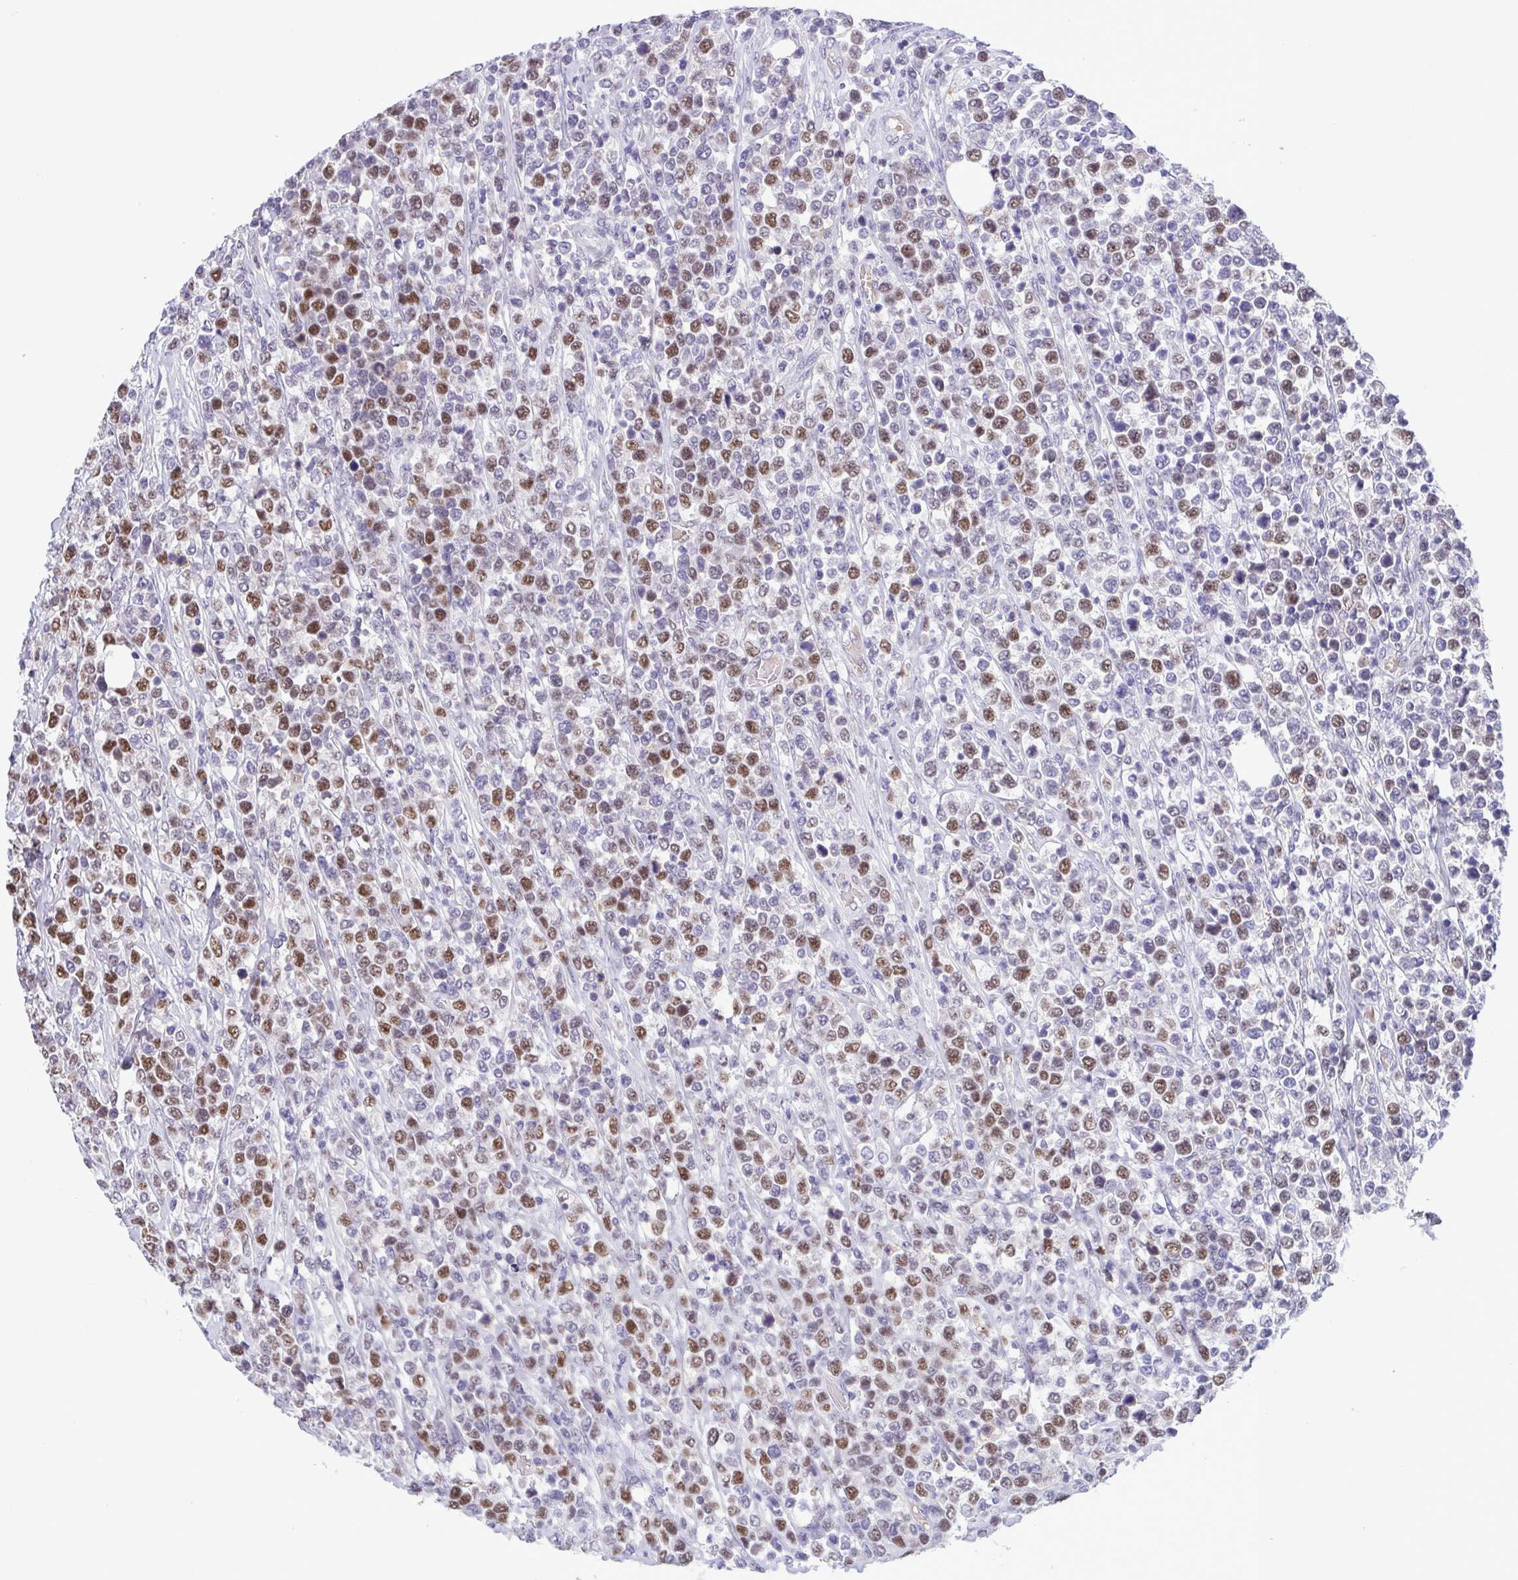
{"staining": {"intensity": "moderate", "quantity": "25%-75%", "location": "nuclear"}, "tissue": "lymphoma", "cell_type": "Tumor cells", "image_type": "cancer", "snomed": [{"axis": "morphology", "description": "Malignant lymphoma, non-Hodgkin's type, High grade"}, {"axis": "topography", "description": "Soft tissue"}], "caption": "This photomicrograph exhibits lymphoma stained with IHC to label a protein in brown. The nuclear of tumor cells show moderate positivity for the protein. Nuclei are counter-stained blue.", "gene": "TIPIN", "patient": {"sex": "female", "age": 56}}